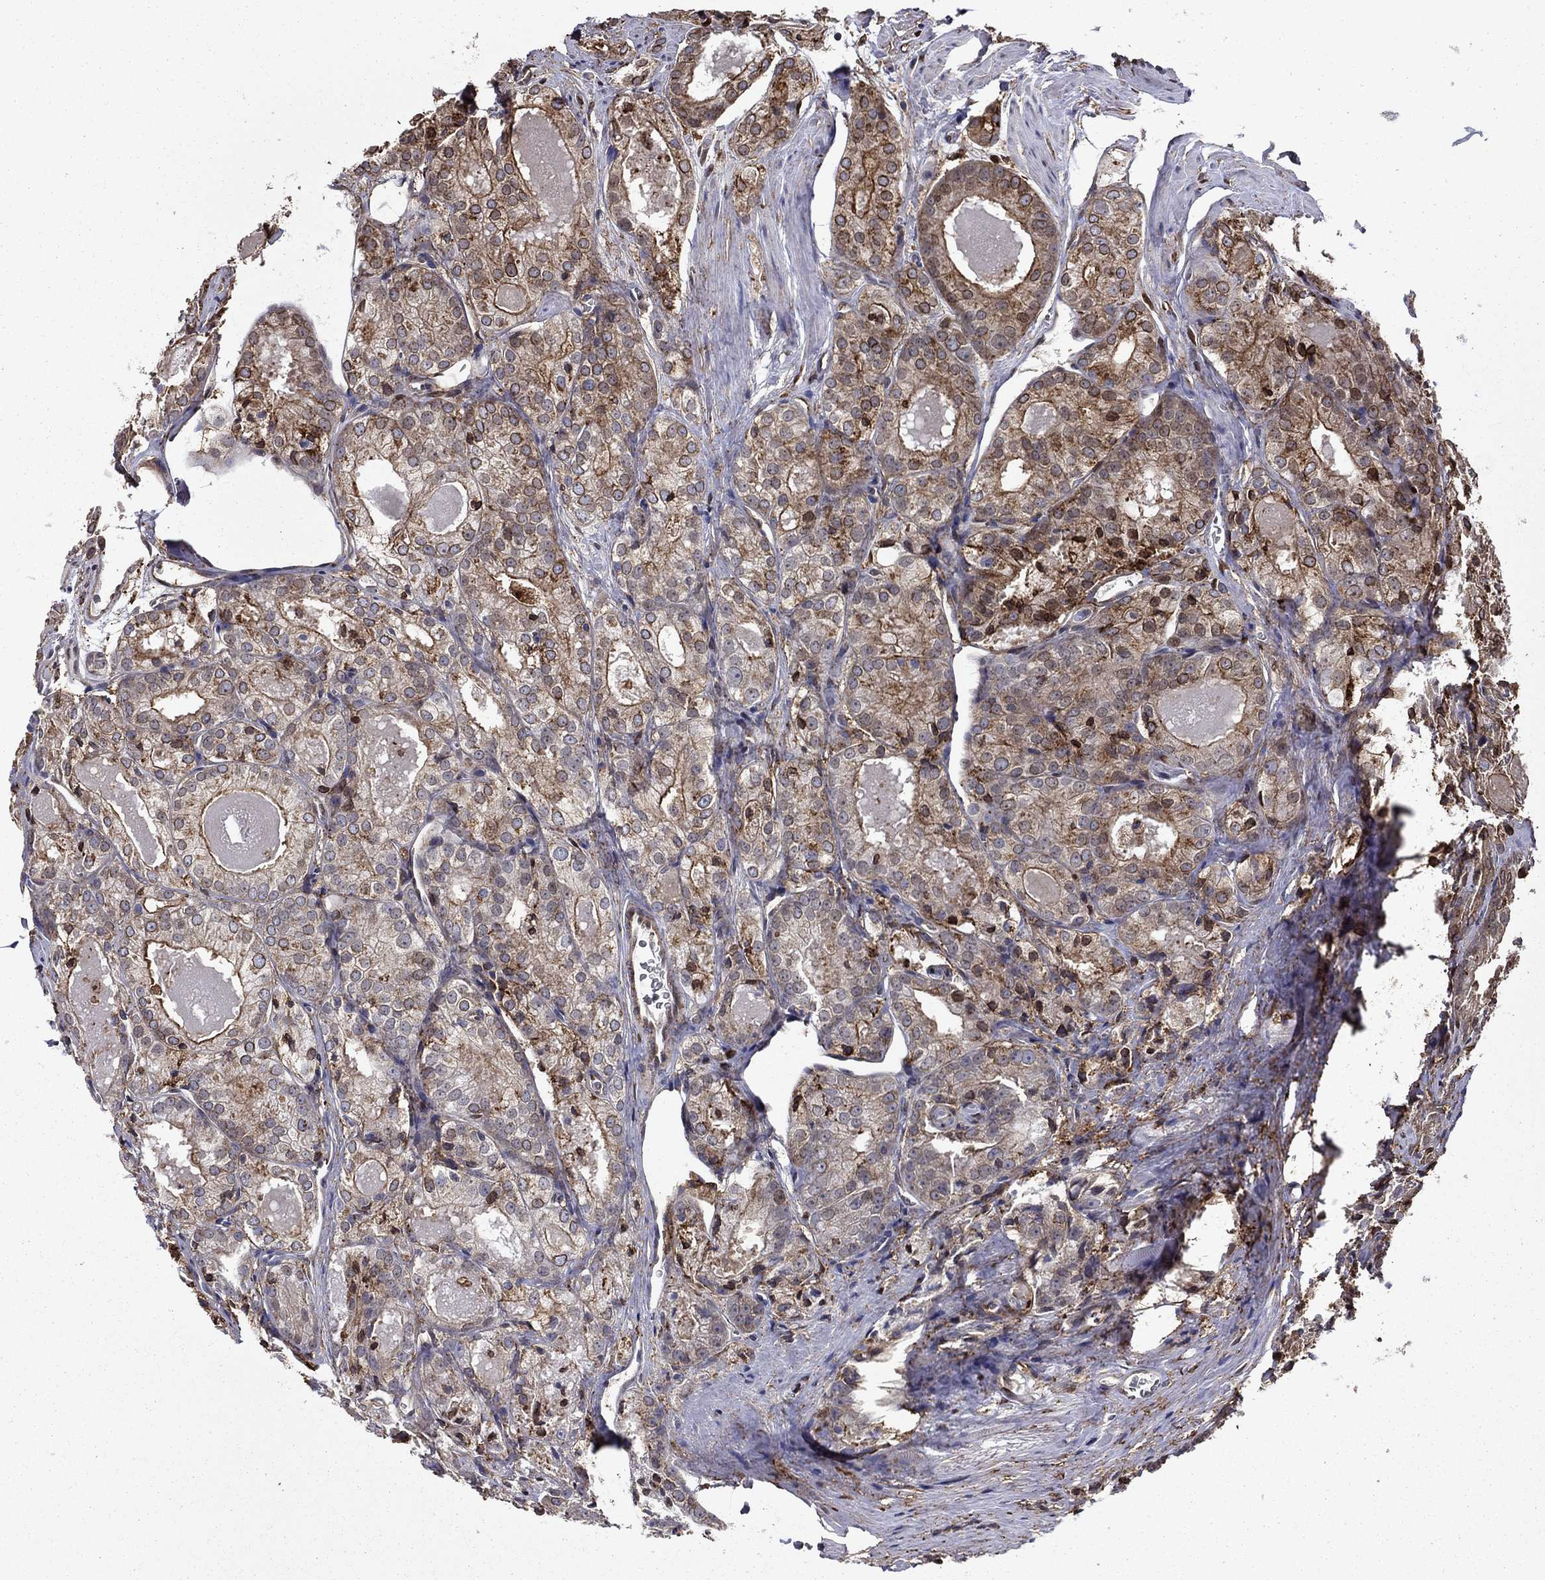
{"staining": {"intensity": "strong", "quantity": "<25%", "location": "cytoplasmic/membranous"}, "tissue": "prostate cancer", "cell_type": "Tumor cells", "image_type": "cancer", "snomed": [{"axis": "morphology", "description": "Adenocarcinoma, NOS"}, {"axis": "morphology", "description": "Adenocarcinoma, High grade"}, {"axis": "topography", "description": "Prostate"}], "caption": "The image displays immunohistochemical staining of prostate cancer. There is strong cytoplasmic/membranous expression is appreciated in approximately <25% of tumor cells.", "gene": "PLAU", "patient": {"sex": "male", "age": 70}}